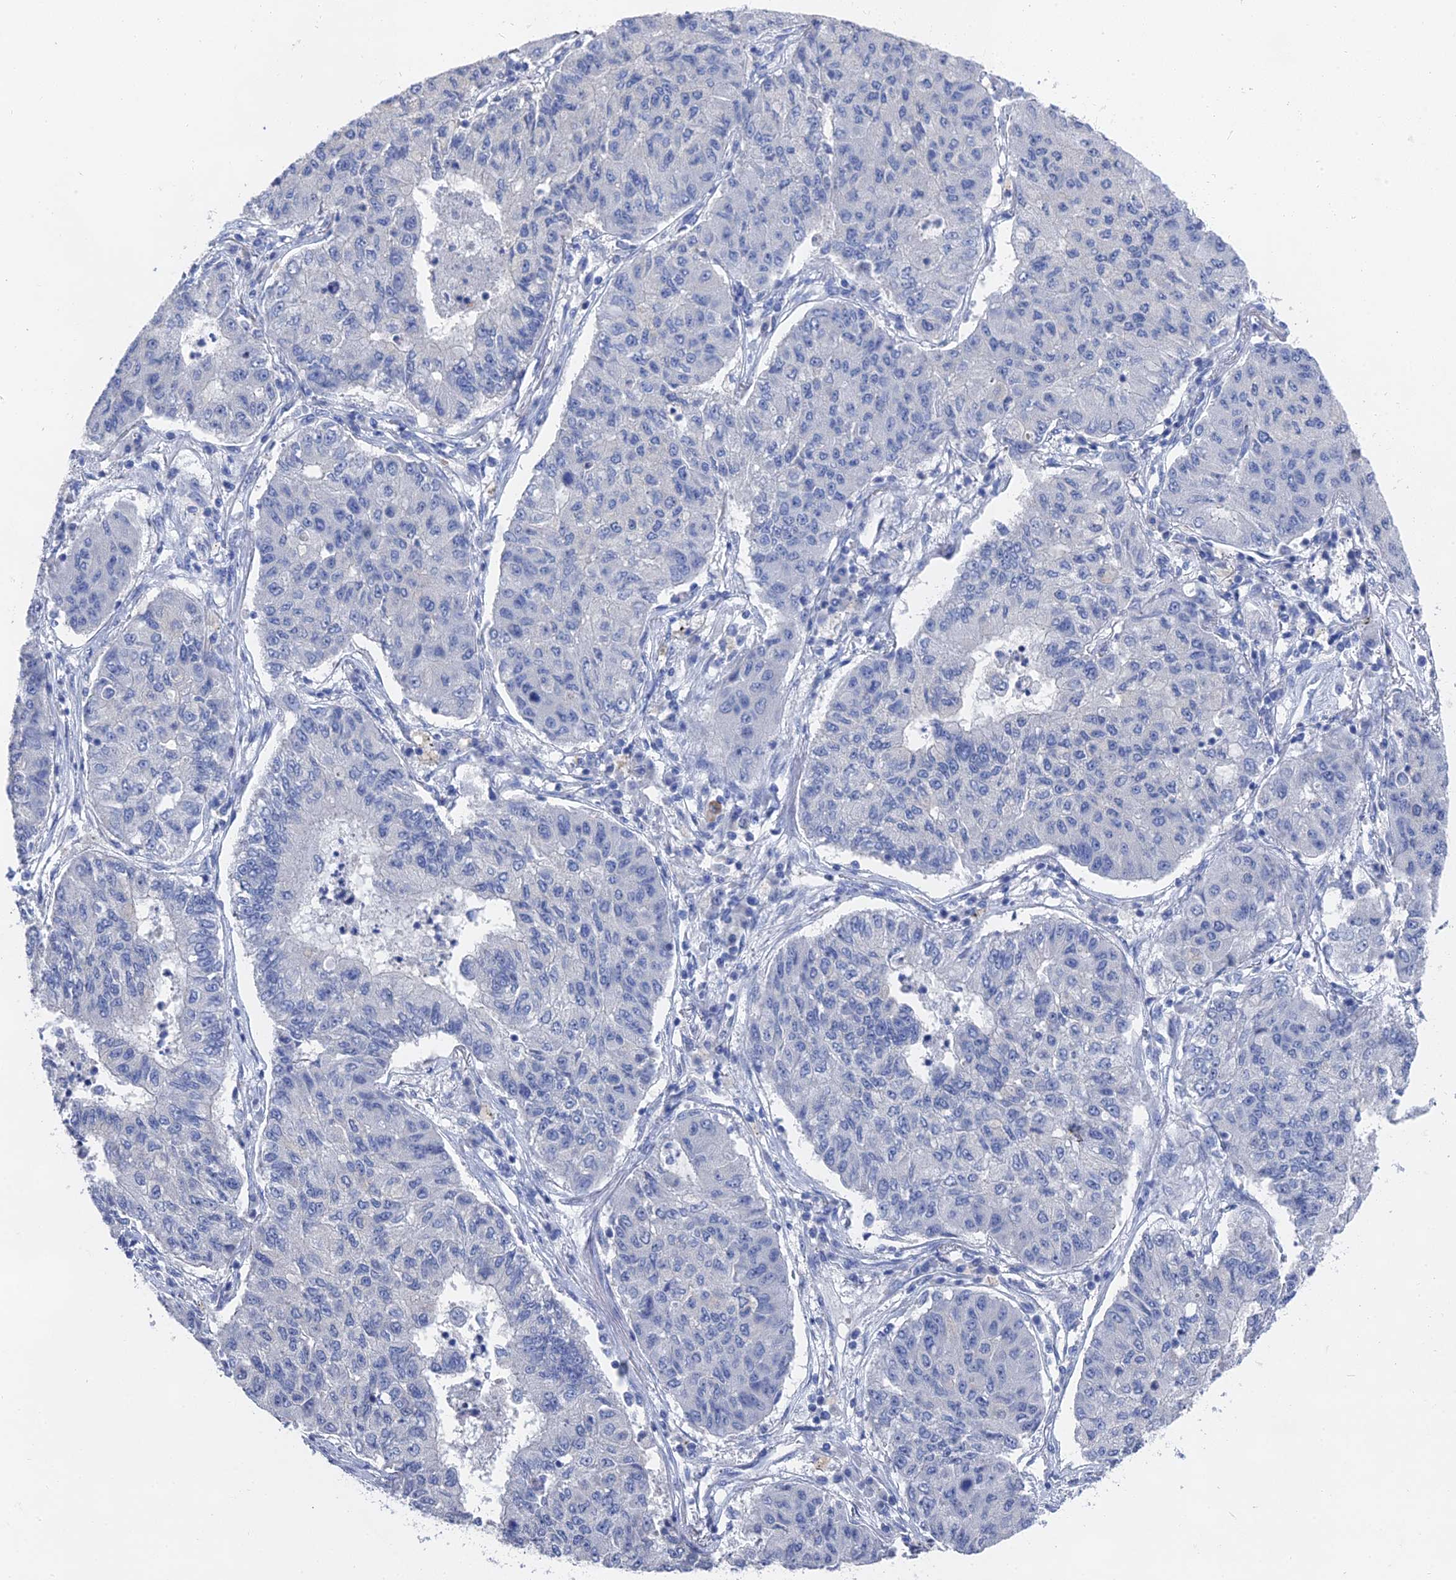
{"staining": {"intensity": "negative", "quantity": "none", "location": "none"}, "tissue": "lung cancer", "cell_type": "Tumor cells", "image_type": "cancer", "snomed": [{"axis": "morphology", "description": "Squamous cell carcinoma, NOS"}, {"axis": "topography", "description": "Lung"}], "caption": "Human lung cancer (squamous cell carcinoma) stained for a protein using IHC reveals no expression in tumor cells.", "gene": "GFAP", "patient": {"sex": "male", "age": 74}}